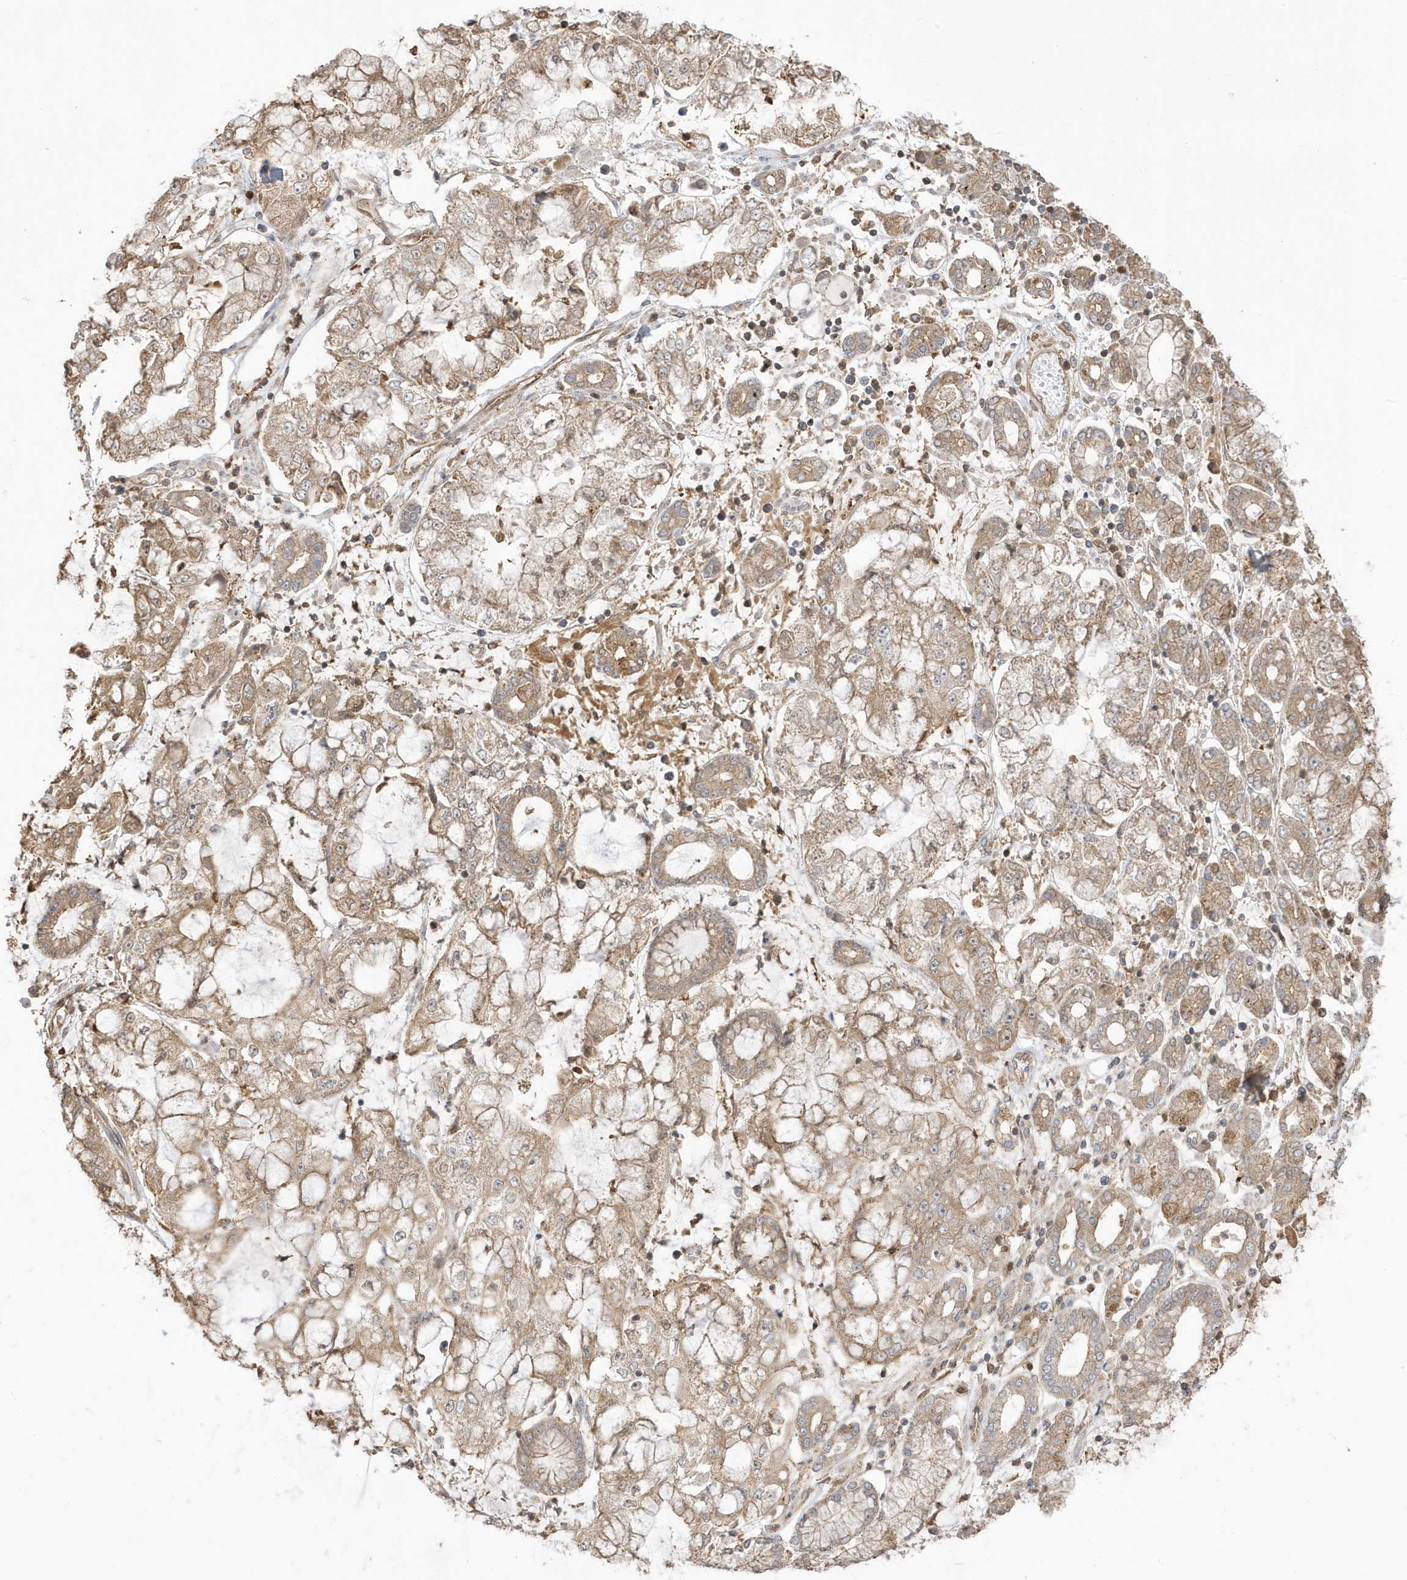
{"staining": {"intensity": "moderate", "quantity": ">75%", "location": "cytoplasmic/membranous"}, "tissue": "stomach cancer", "cell_type": "Tumor cells", "image_type": "cancer", "snomed": [{"axis": "morphology", "description": "Adenocarcinoma, NOS"}, {"axis": "topography", "description": "Stomach"}], "caption": "Adenocarcinoma (stomach) stained with a brown dye displays moderate cytoplasmic/membranous positive staining in approximately >75% of tumor cells.", "gene": "AZI2", "patient": {"sex": "male", "age": 76}}